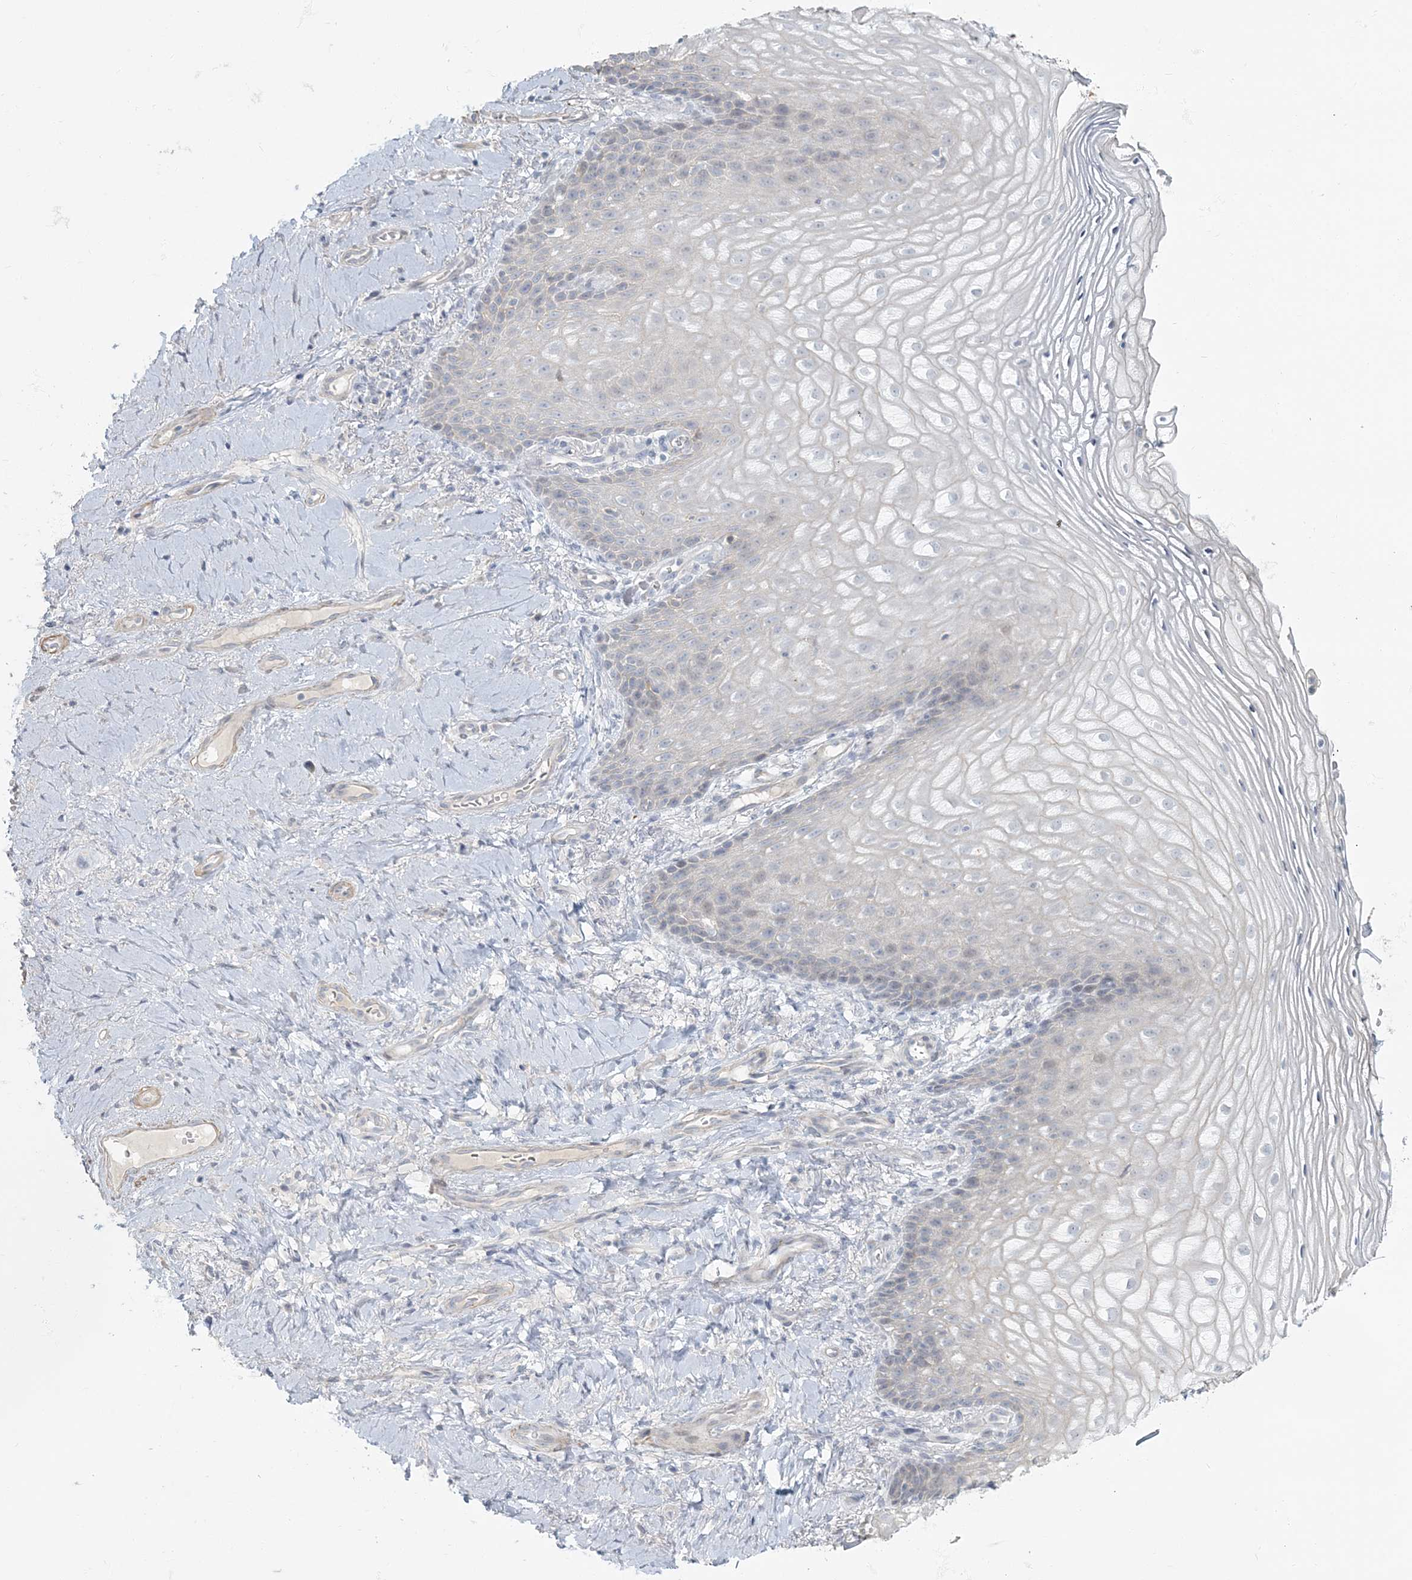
{"staining": {"intensity": "negative", "quantity": "none", "location": "none"}, "tissue": "vagina", "cell_type": "Squamous epithelial cells", "image_type": "normal", "snomed": [{"axis": "morphology", "description": "Normal tissue, NOS"}, {"axis": "topography", "description": "Vagina"}], "caption": "This is an IHC histopathology image of benign human vagina. There is no expression in squamous epithelial cells.", "gene": "MYOT", "patient": {"sex": "female", "age": 60}}